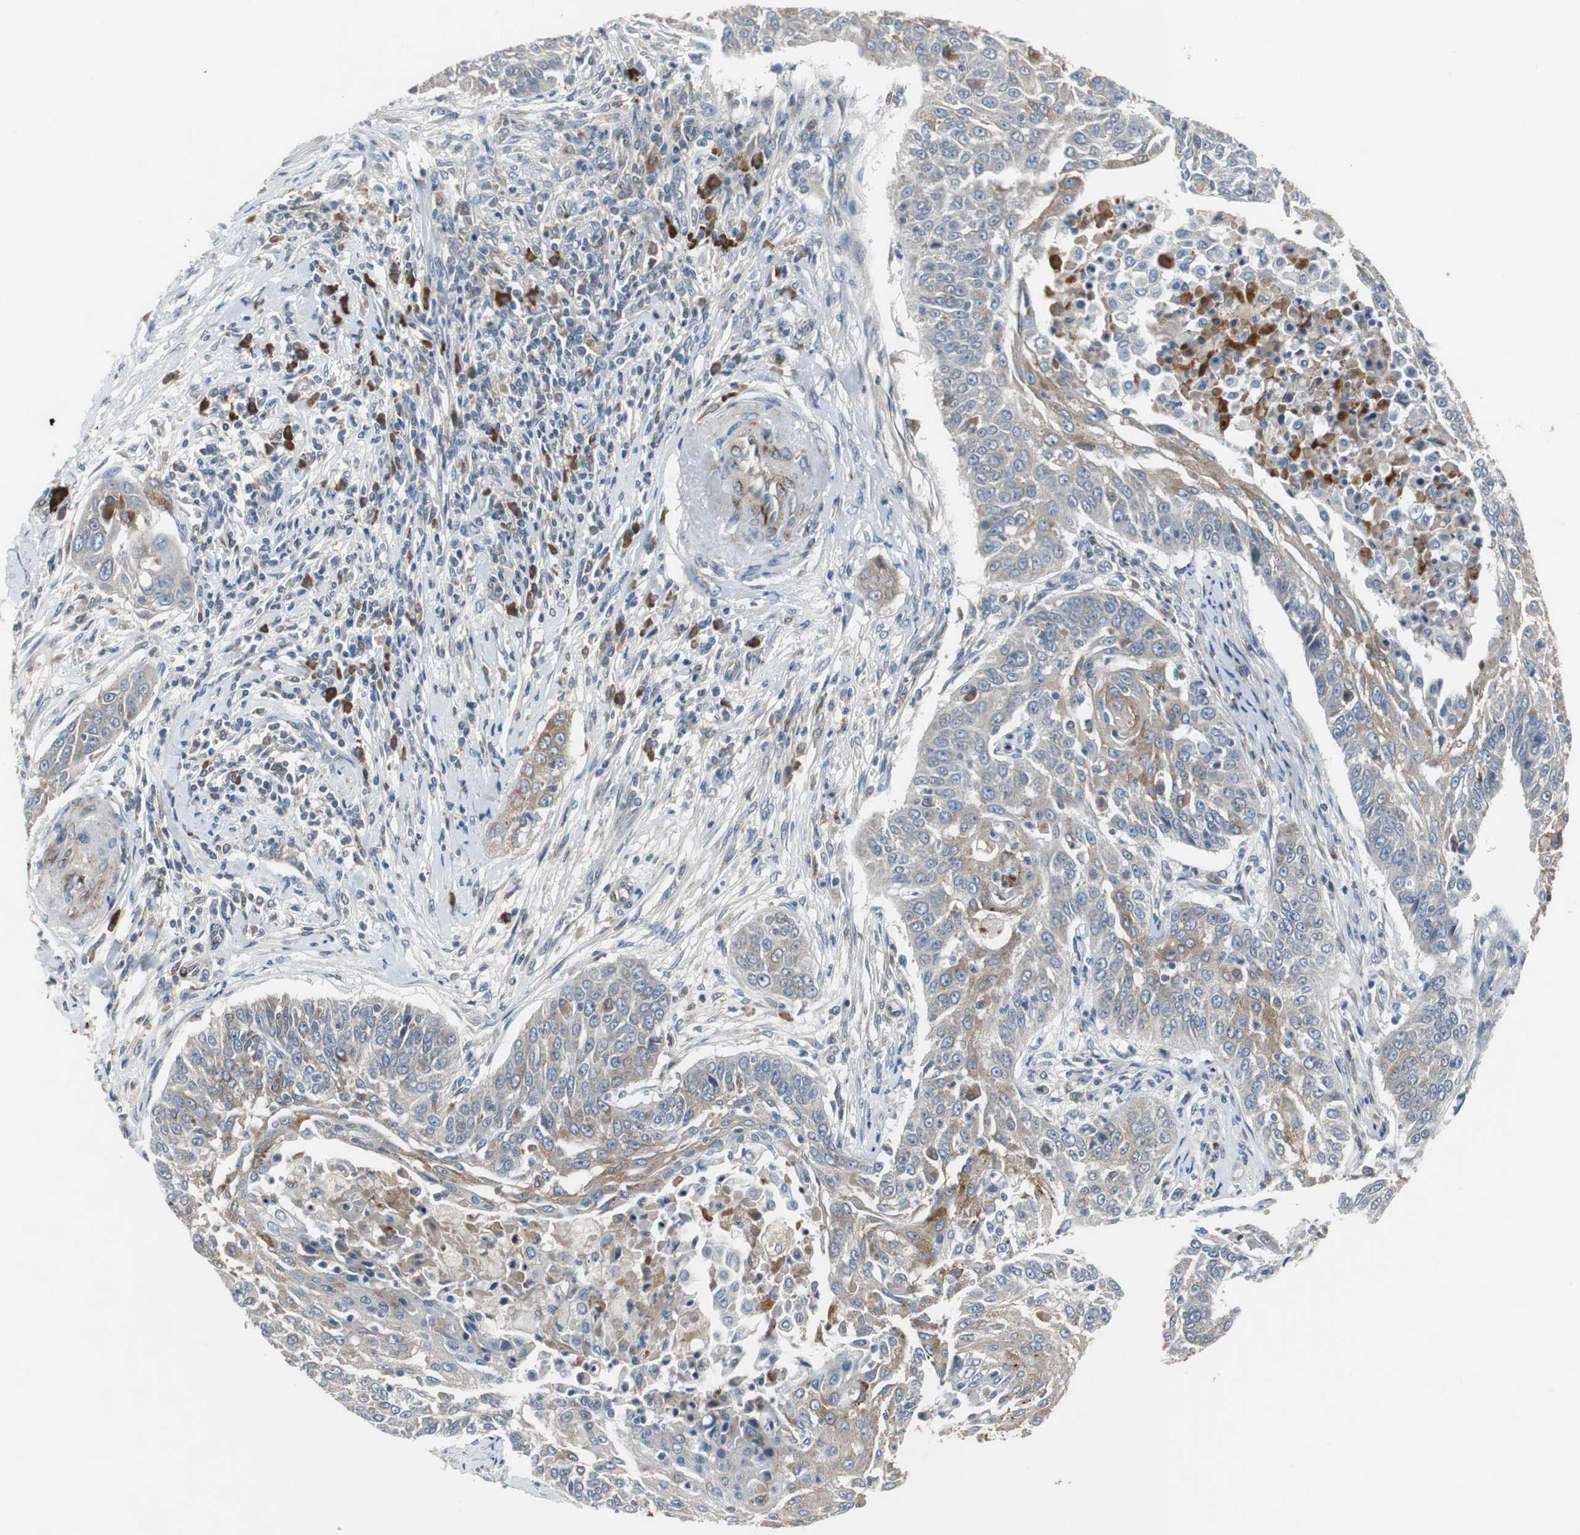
{"staining": {"intensity": "moderate", "quantity": "<25%", "location": "cytoplasmic/membranous"}, "tissue": "cervical cancer", "cell_type": "Tumor cells", "image_type": "cancer", "snomed": [{"axis": "morphology", "description": "Squamous cell carcinoma, NOS"}, {"axis": "topography", "description": "Cervix"}], "caption": "The micrograph reveals a brown stain indicating the presence of a protein in the cytoplasmic/membranous of tumor cells in cervical cancer (squamous cell carcinoma). Ihc stains the protein in brown and the nuclei are stained blue.", "gene": "SORT1", "patient": {"sex": "female", "age": 33}}